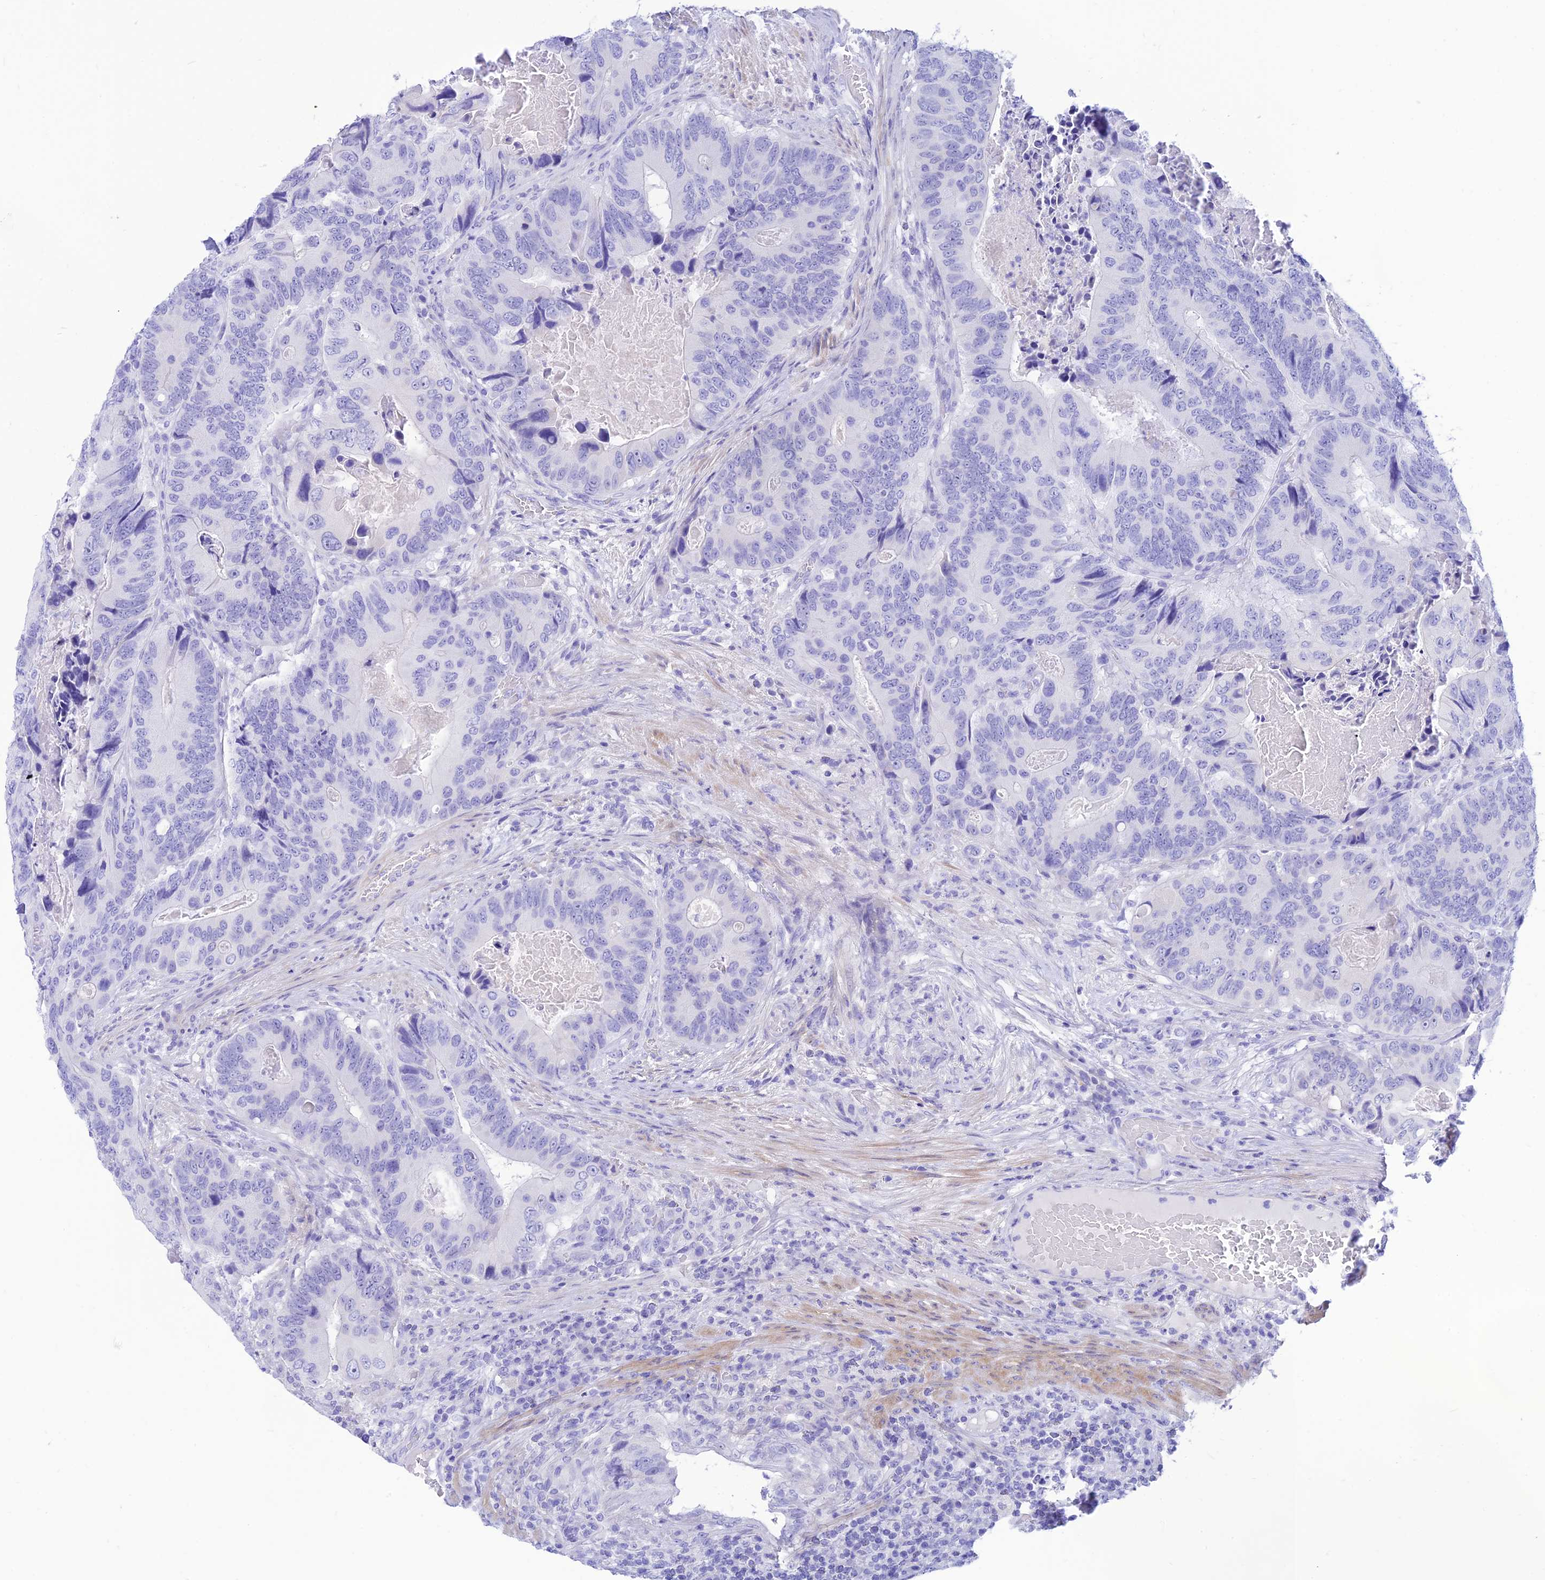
{"staining": {"intensity": "negative", "quantity": "none", "location": "none"}, "tissue": "colorectal cancer", "cell_type": "Tumor cells", "image_type": "cancer", "snomed": [{"axis": "morphology", "description": "Adenocarcinoma, NOS"}, {"axis": "topography", "description": "Colon"}], "caption": "This is an immunohistochemistry (IHC) photomicrograph of colorectal cancer. There is no positivity in tumor cells.", "gene": "PRNP", "patient": {"sex": "male", "age": 84}}